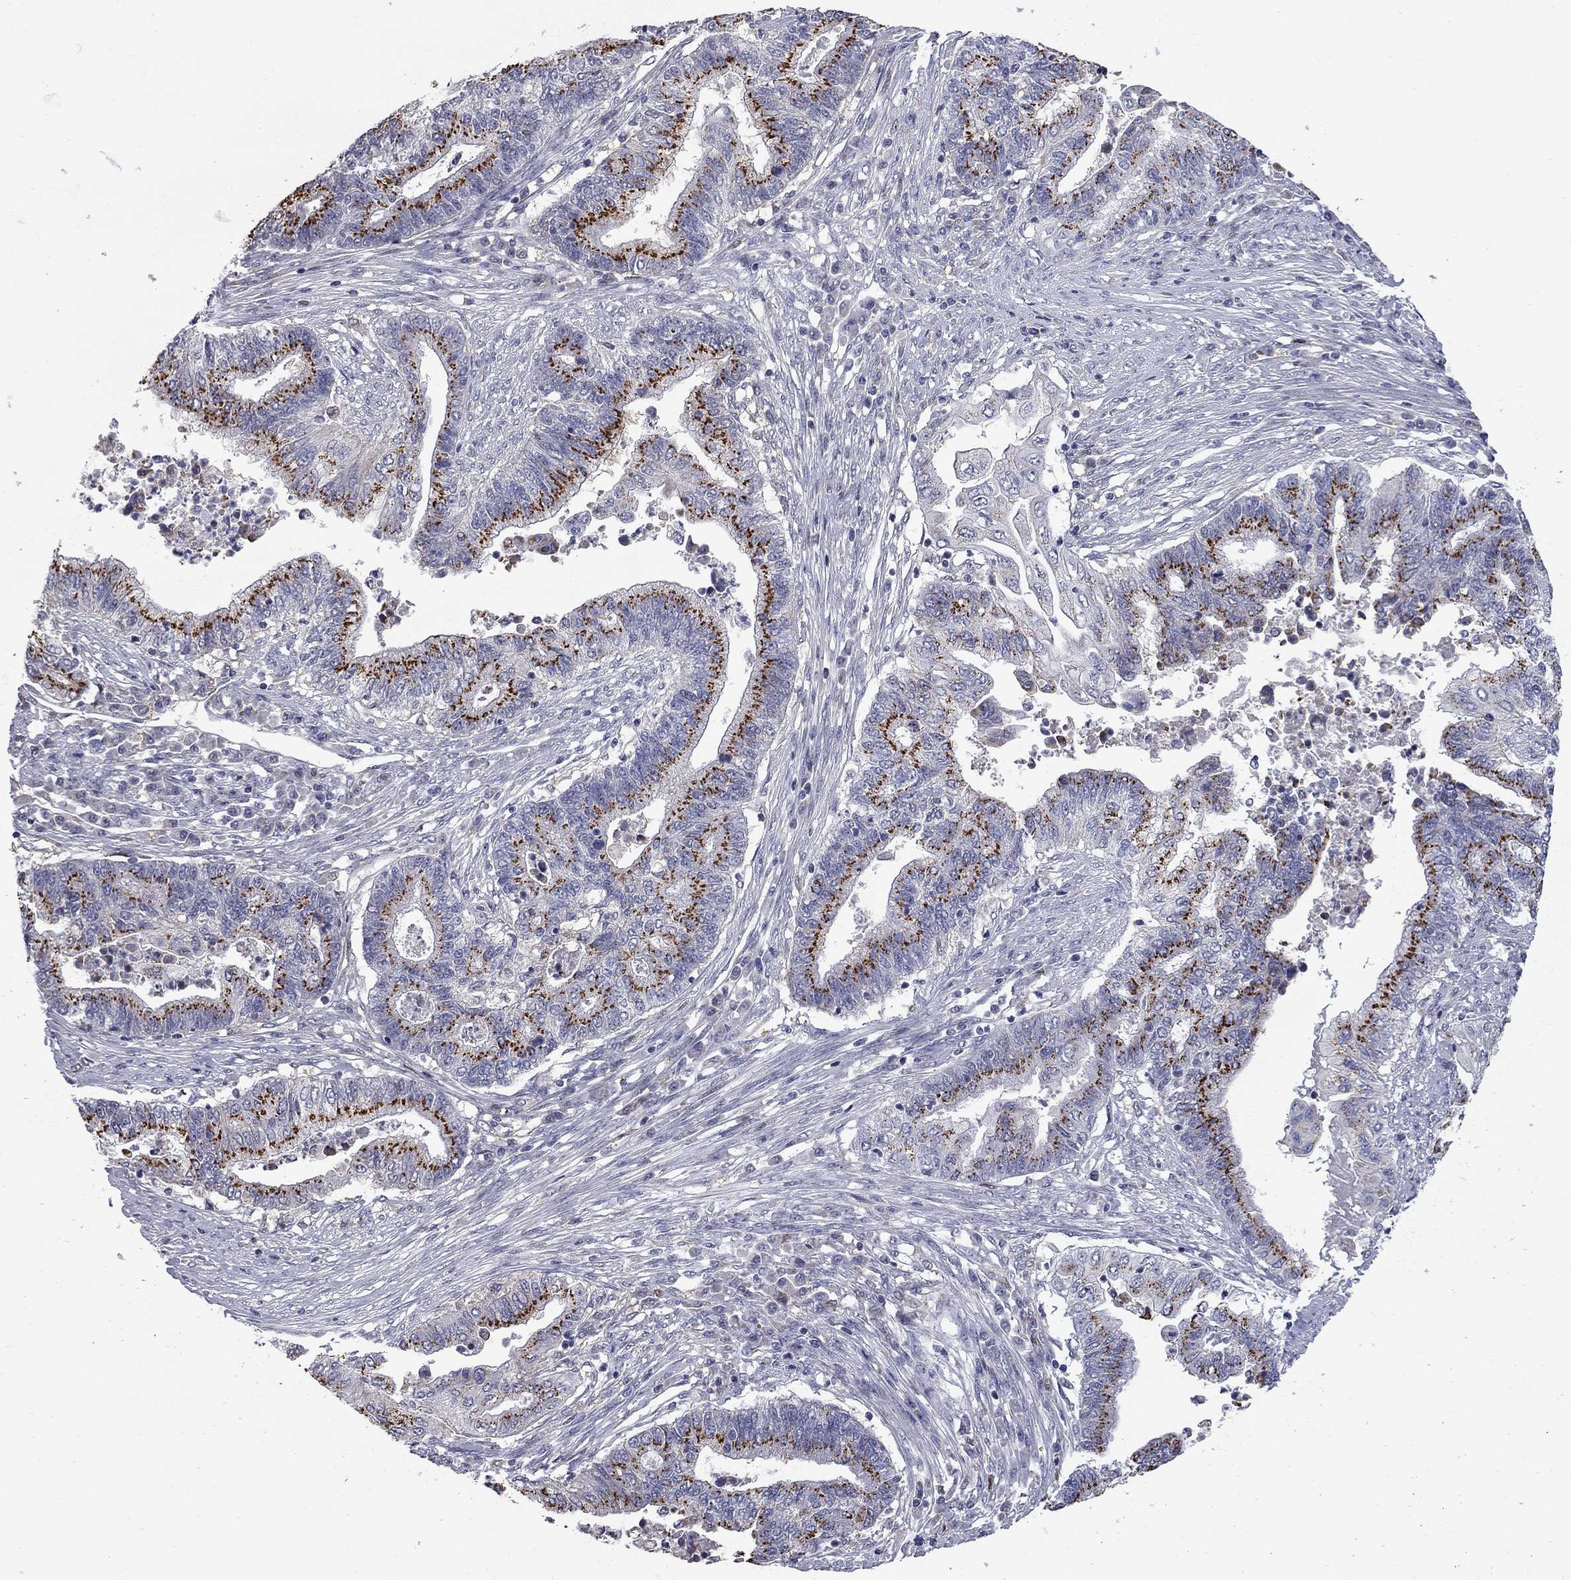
{"staining": {"intensity": "strong", "quantity": ">75%", "location": "cytoplasmic/membranous"}, "tissue": "endometrial cancer", "cell_type": "Tumor cells", "image_type": "cancer", "snomed": [{"axis": "morphology", "description": "Adenocarcinoma, NOS"}, {"axis": "topography", "description": "Uterus"}, {"axis": "topography", "description": "Endometrium"}], "caption": "A photomicrograph of endometrial cancer (adenocarcinoma) stained for a protein reveals strong cytoplasmic/membranous brown staining in tumor cells.", "gene": "HTR4", "patient": {"sex": "female", "age": 54}}